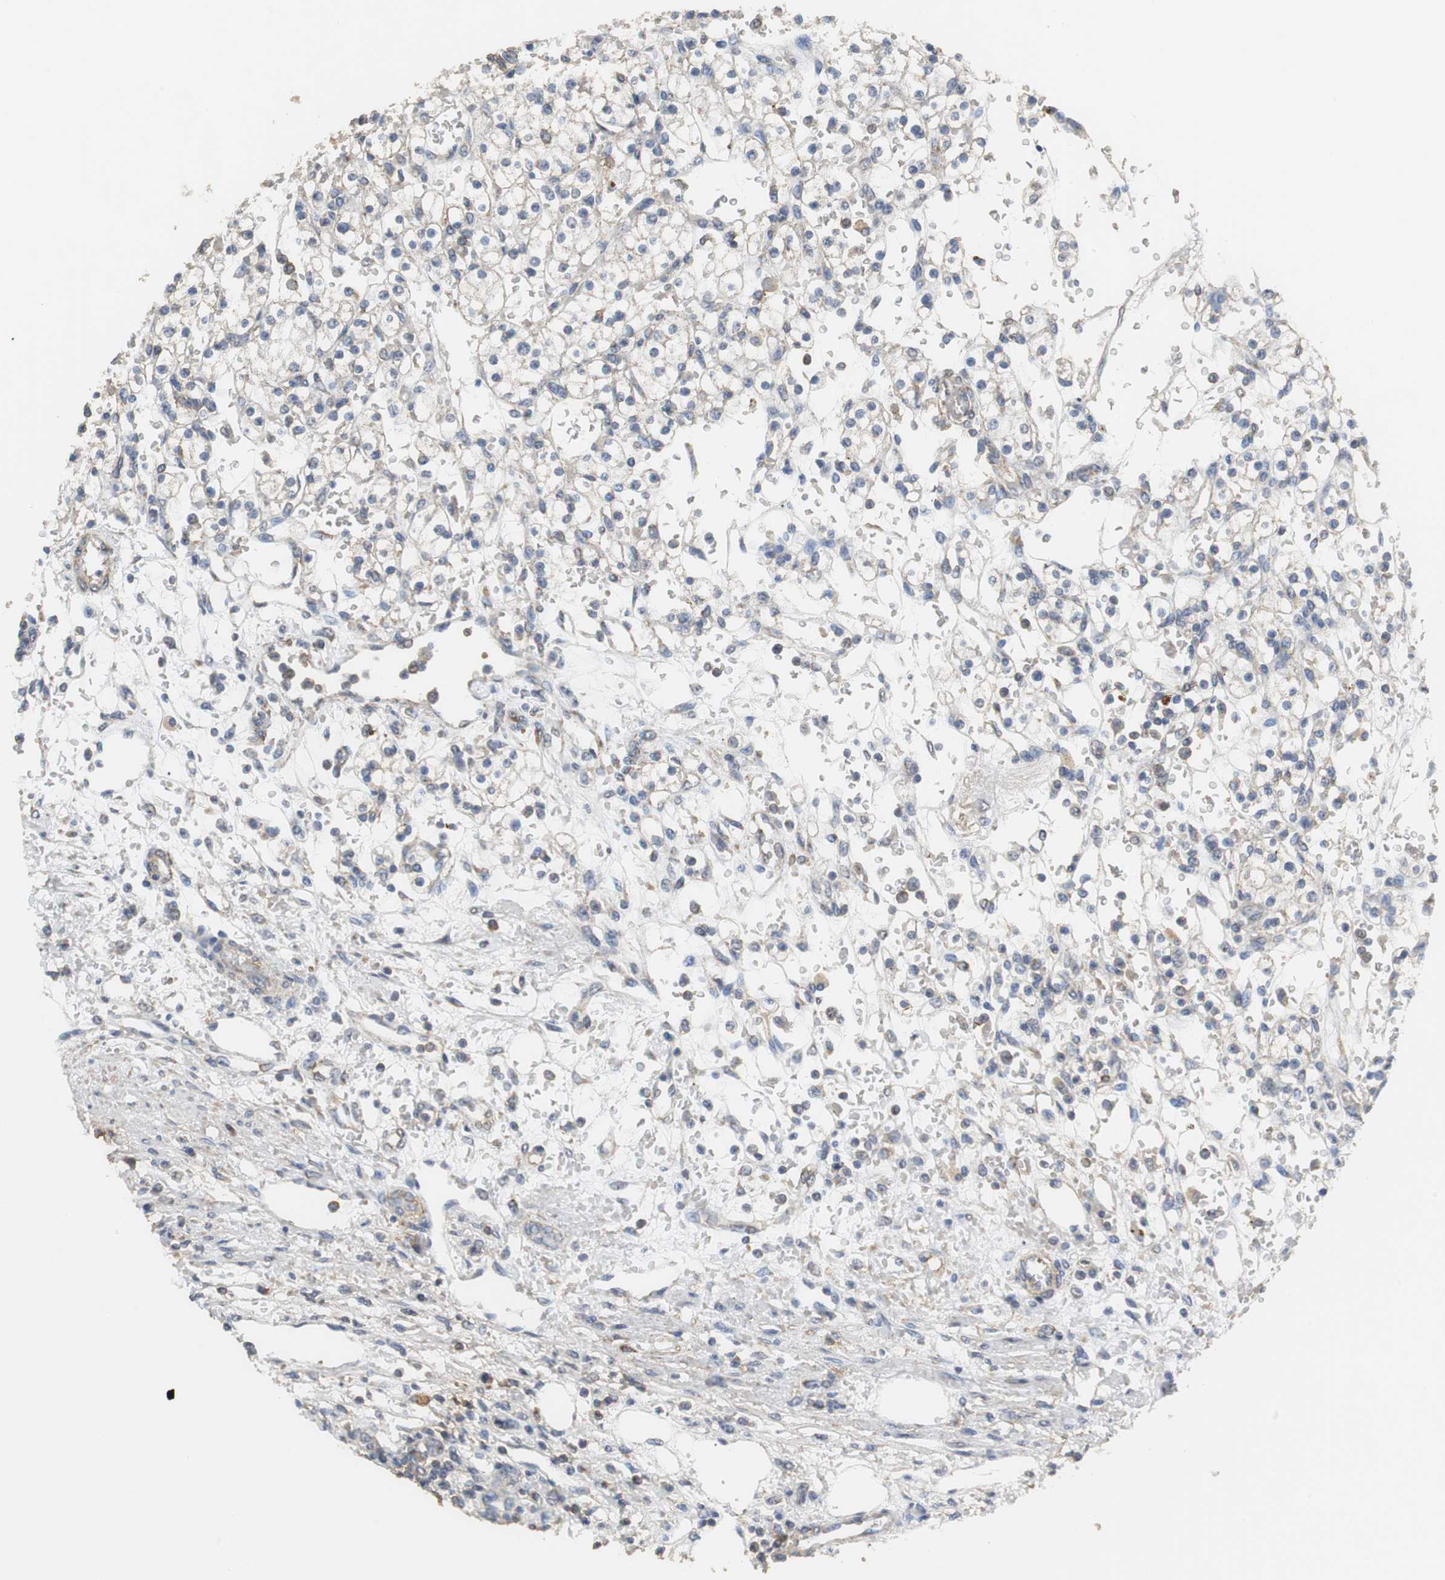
{"staining": {"intensity": "weak", "quantity": "<25%", "location": "cytoplasmic/membranous"}, "tissue": "renal cancer", "cell_type": "Tumor cells", "image_type": "cancer", "snomed": [{"axis": "morphology", "description": "Normal tissue, NOS"}, {"axis": "morphology", "description": "Adenocarcinoma, NOS"}, {"axis": "topography", "description": "Kidney"}], "caption": "IHC micrograph of neoplastic tissue: human renal cancer (adenocarcinoma) stained with DAB (3,3'-diaminobenzidine) reveals no significant protein staining in tumor cells.", "gene": "NNT", "patient": {"sex": "female", "age": 55}}